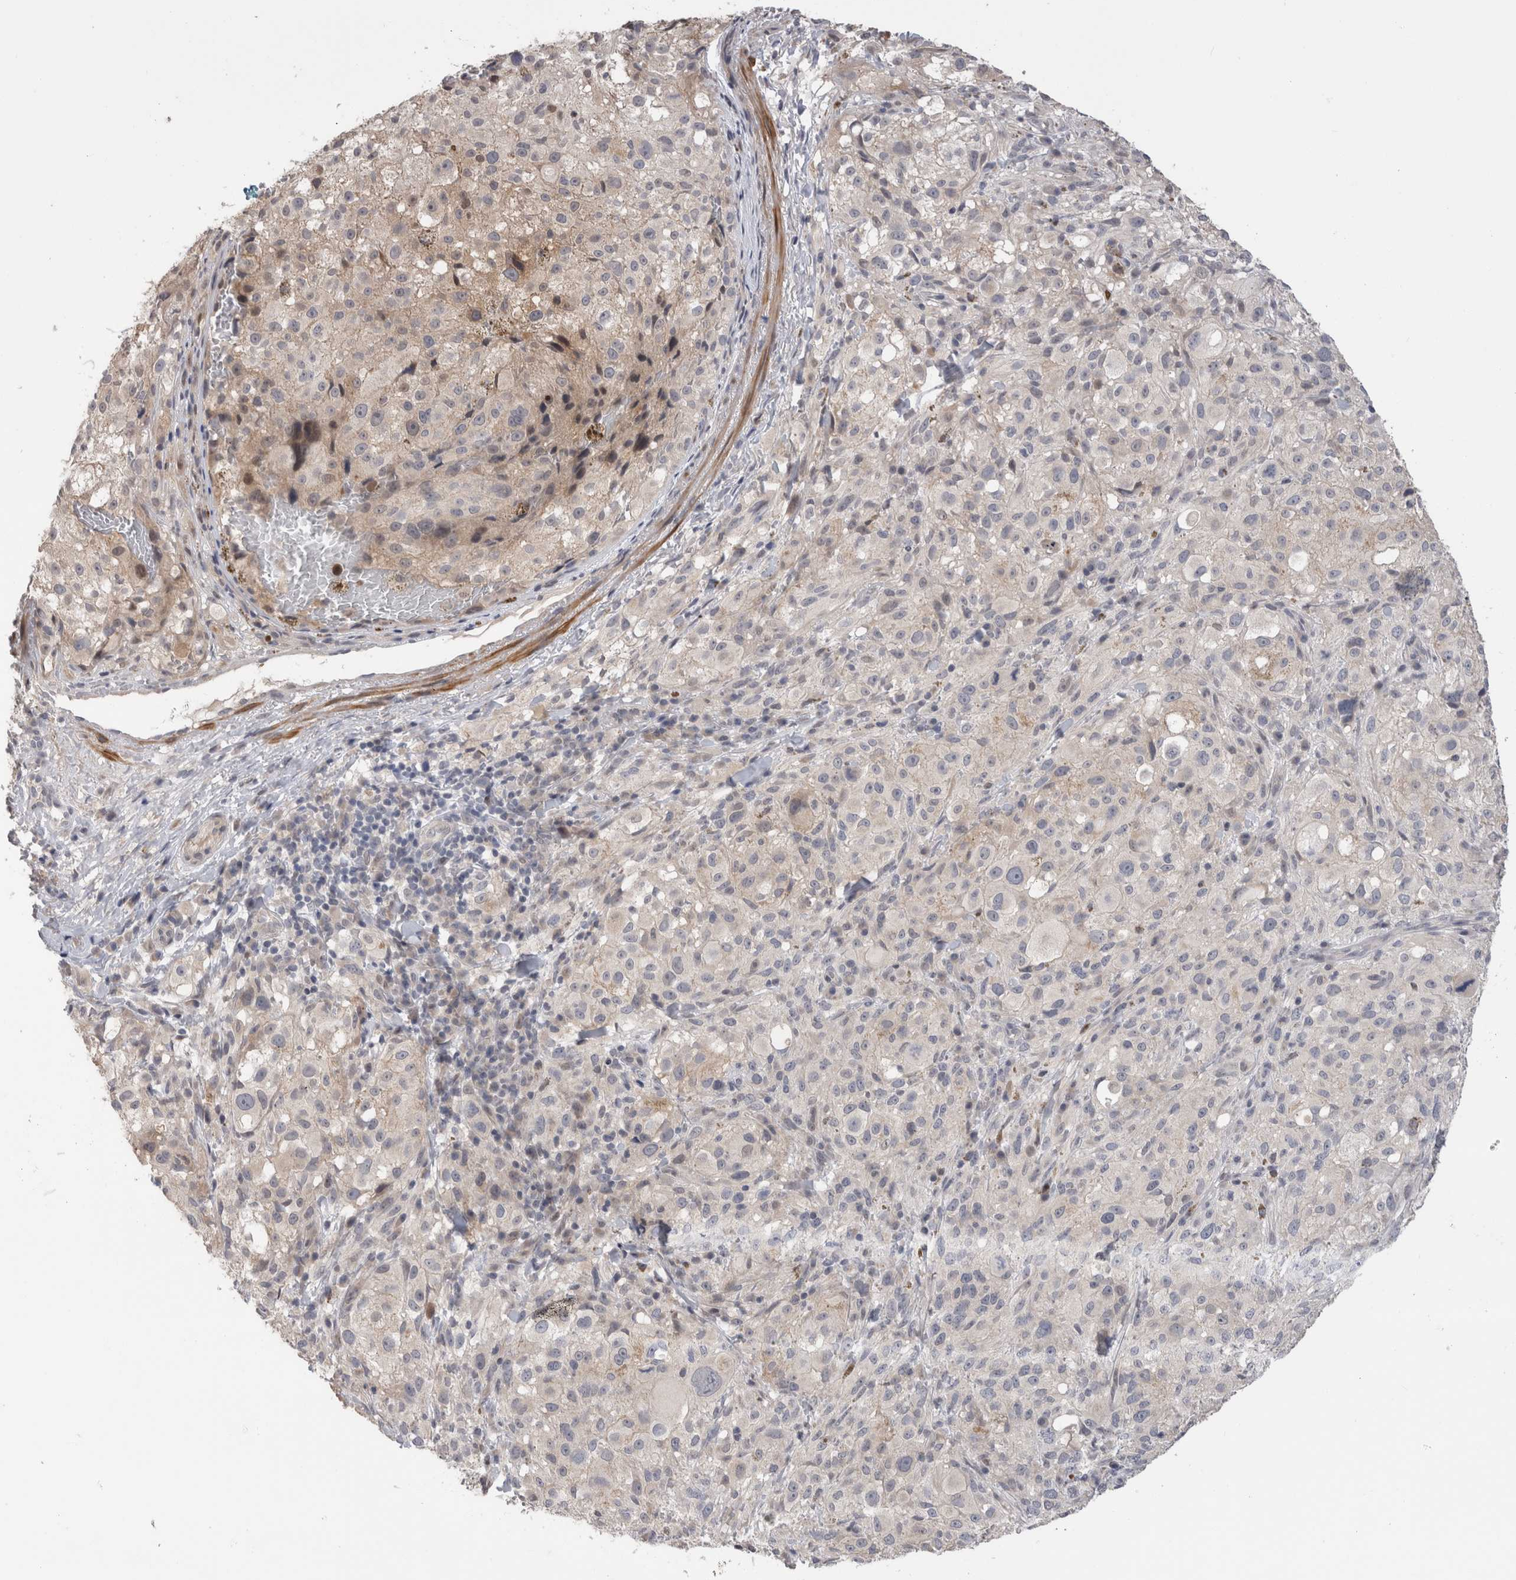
{"staining": {"intensity": "negative", "quantity": "none", "location": "none"}, "tissue": "melanoma", "cell_type": "Tumor cells", "image_type": "cancer", "snomed": [{"axis": "morphology", "description": "Necrosis, NOS"}, {"axis": "morphology", "description": "Malignant melanoma, NOS"}, {"axis": "topography", "description": "Skin"}], "caption": "The image displays no staining of tumor cells in malignant melanoma.", "gene": "CRYBG1", "patient": {"sex": "female", "age": 87}}